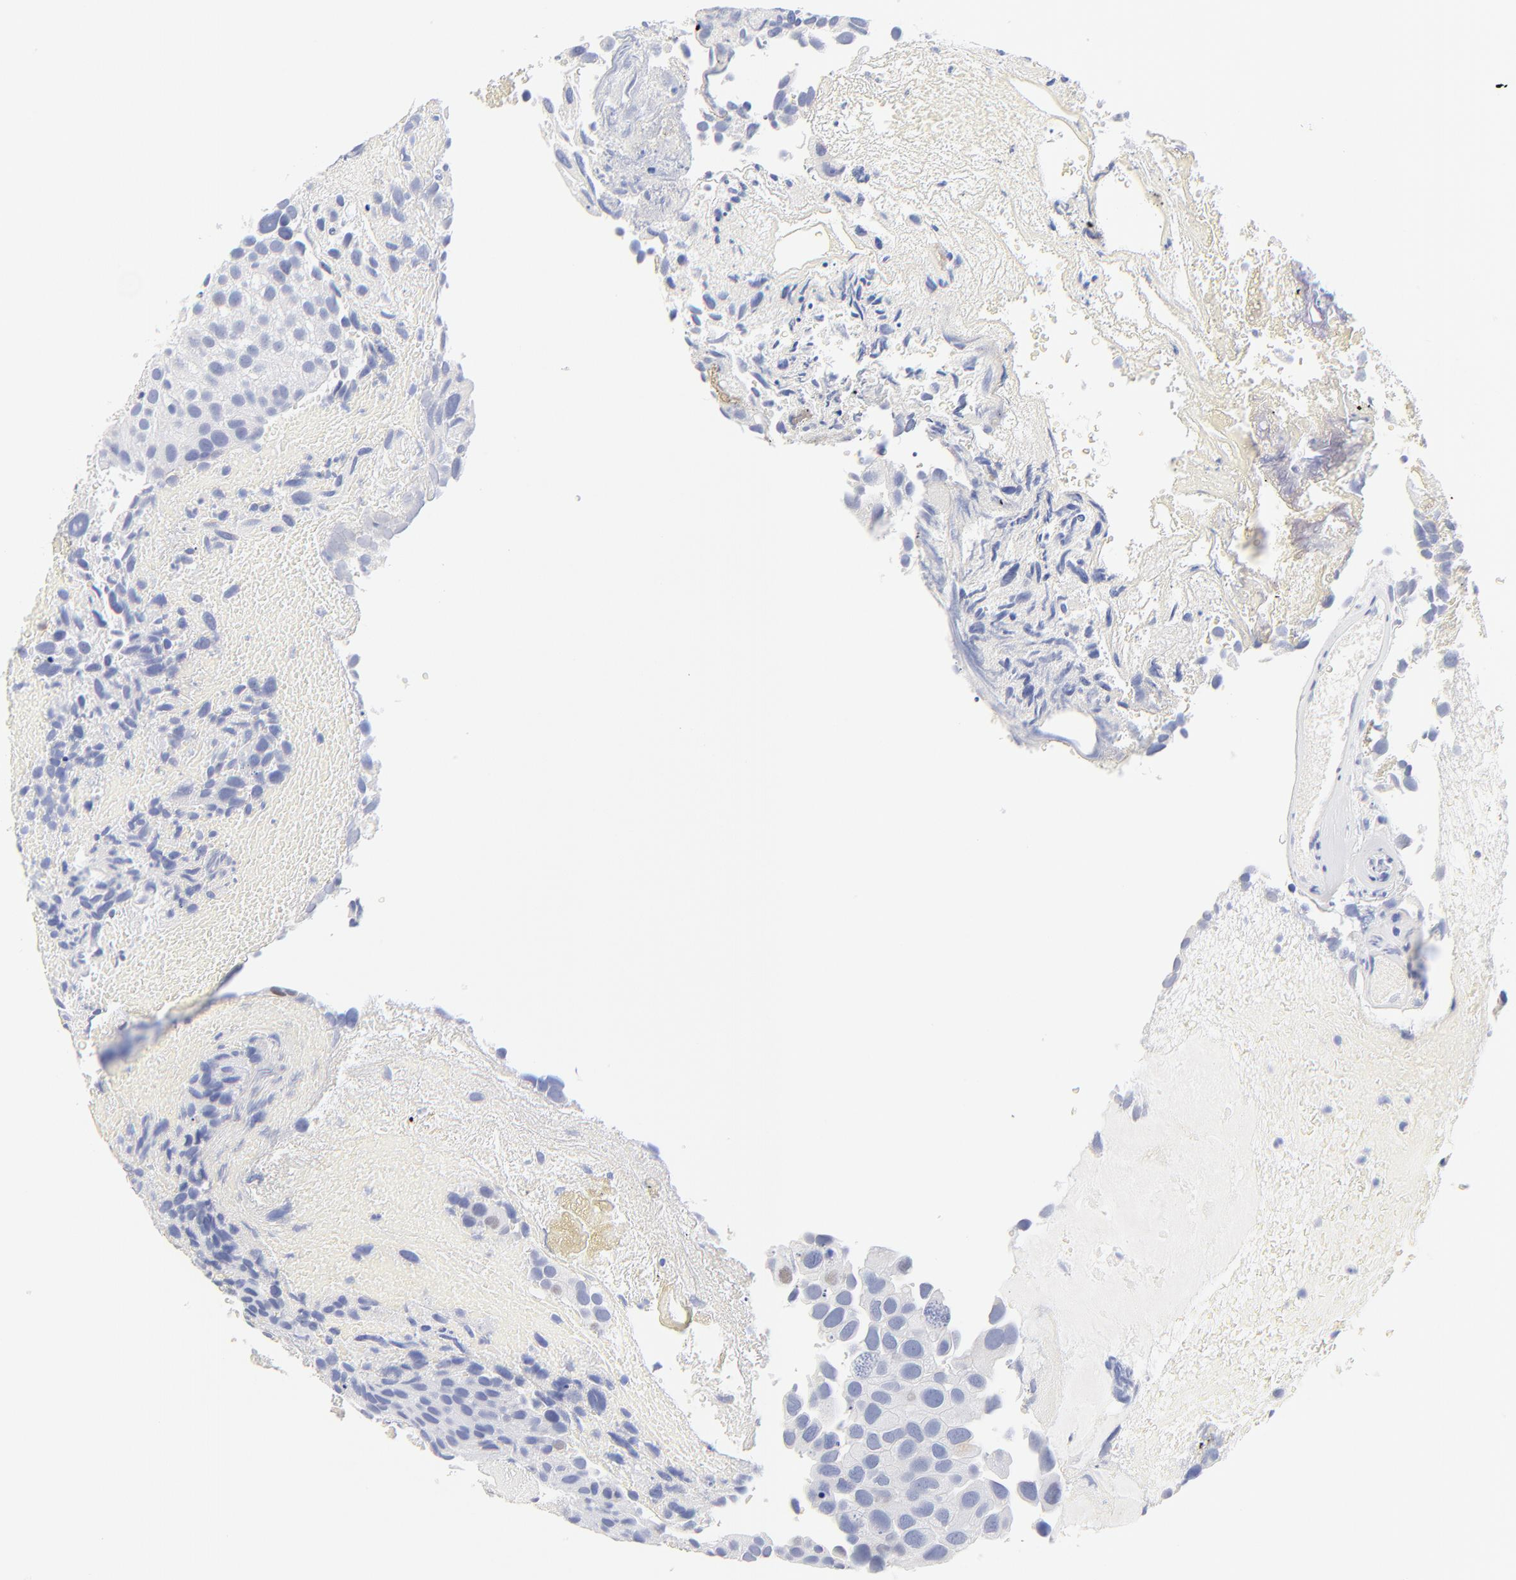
{"staining": {"intensity": "negative", "quantity": "none", "location": "none"}, "tissue": "urothelial cancer", "cell_type": "Tumor cells", "image_type": "cancer", "snomed": [{"axis": "morphology", "description": "Urothelial carcinoma, High grade"}, {"axis": "topography", "description": "Urinary bladder"}], "caption": "Tumor cells show no significant positivity in high-grade urothelial carcinoma.", "gene": "SULT4A1", "patient": {"sex": "male", "age": 72}}